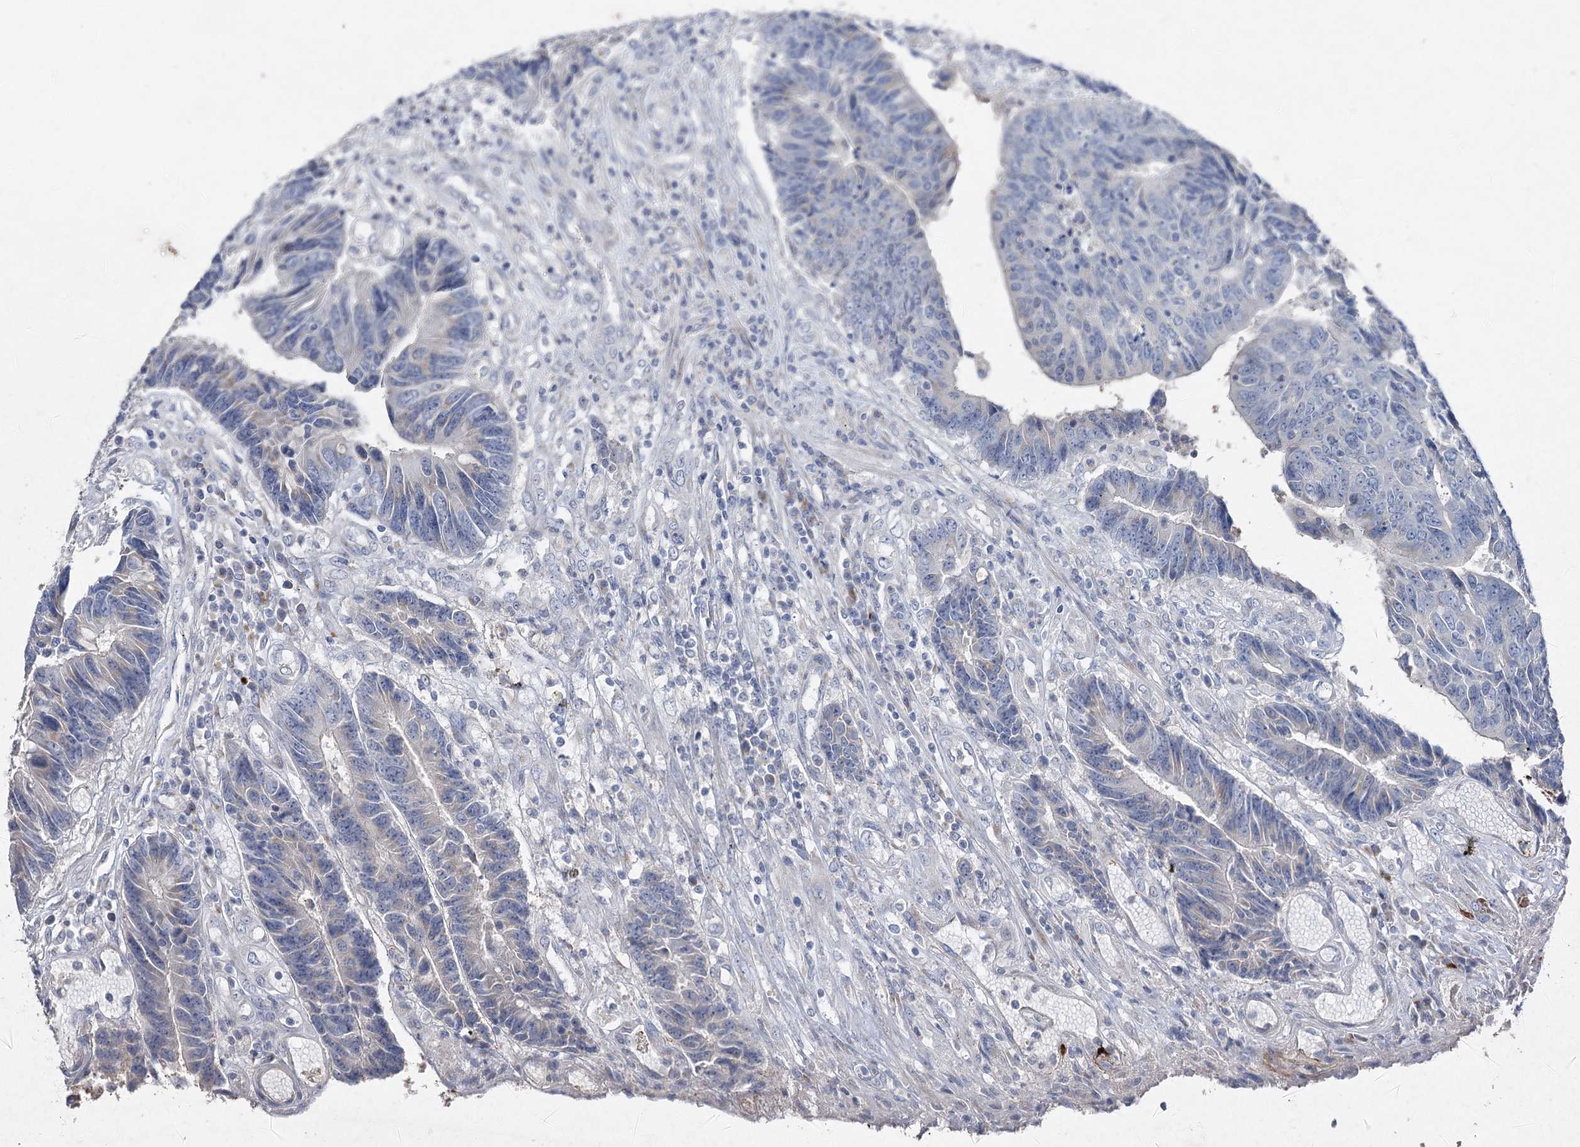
{"staining": {"intensity": "weak", "quantity": "<25%", "location": "cytoplasmic/membranous"}, "tissue": "colorectal cancer", "cell_type": "Tumor cells", "image_type": "cancer", "snomed": [{"axis": "morphology", "description": "Adenocarcinoma, NOS"}, {"axis": "topography", "description": "Rectum"}], "caption": "An immunohistochemistry (IHC) histopathology image of adenocarcinoma (colorectal) is shown. There is no staining in tumor cells of adenocarcinoma (colorectal). (Stains: DAB immunohistochemistry with hematoxylin counter stain, Microscopy: brightfield microscopy at high magnification).", "gene": "RFX6", "patient": {"sex": "male", "age": 84}}